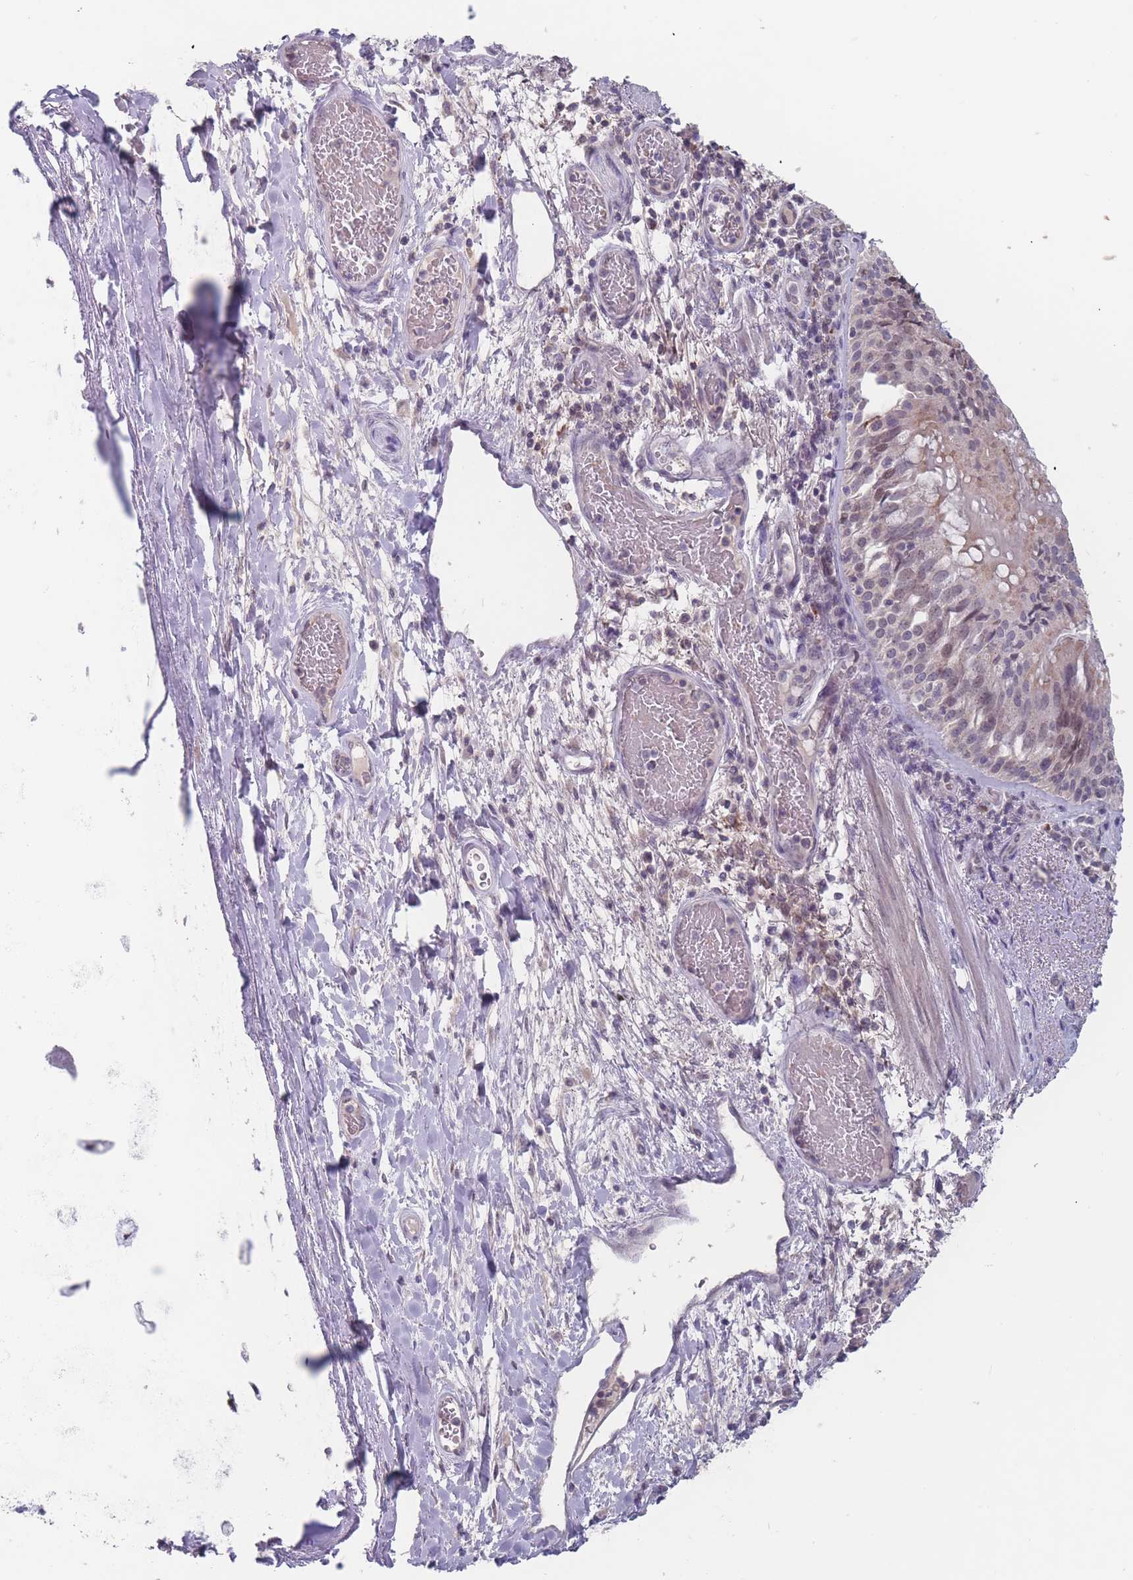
{"staining": {"intensity": "moderate", "quantity": "25%-75%", "location": "cytoplasmic/membranous,nuclear"}, "tissue": "bronchus", "cell_type": "Respiratory epithelial cells", "image_type": "normal", "snomed": [{"axis": "morphology", "description": "Normal tissue, NOS"}, {"axis": "topography", "description": "Cartilage tissue"}, {"axis": "topography", "description": "Bronchus"}], "caption": "Immunohistochemistry (IHC) micrograph of normal bronchus: human bronchus stained using immunohistochemistry reveals medium levels of moderate protein expression localized specifically in the cytoplasmic/membranous,nuclear of respiratory epithelial cells, appearing as a cytoplasmic/membranous,nuclear brown color.", "gene": "PEX7", "patient": {"sex": "male", "age": 63}}